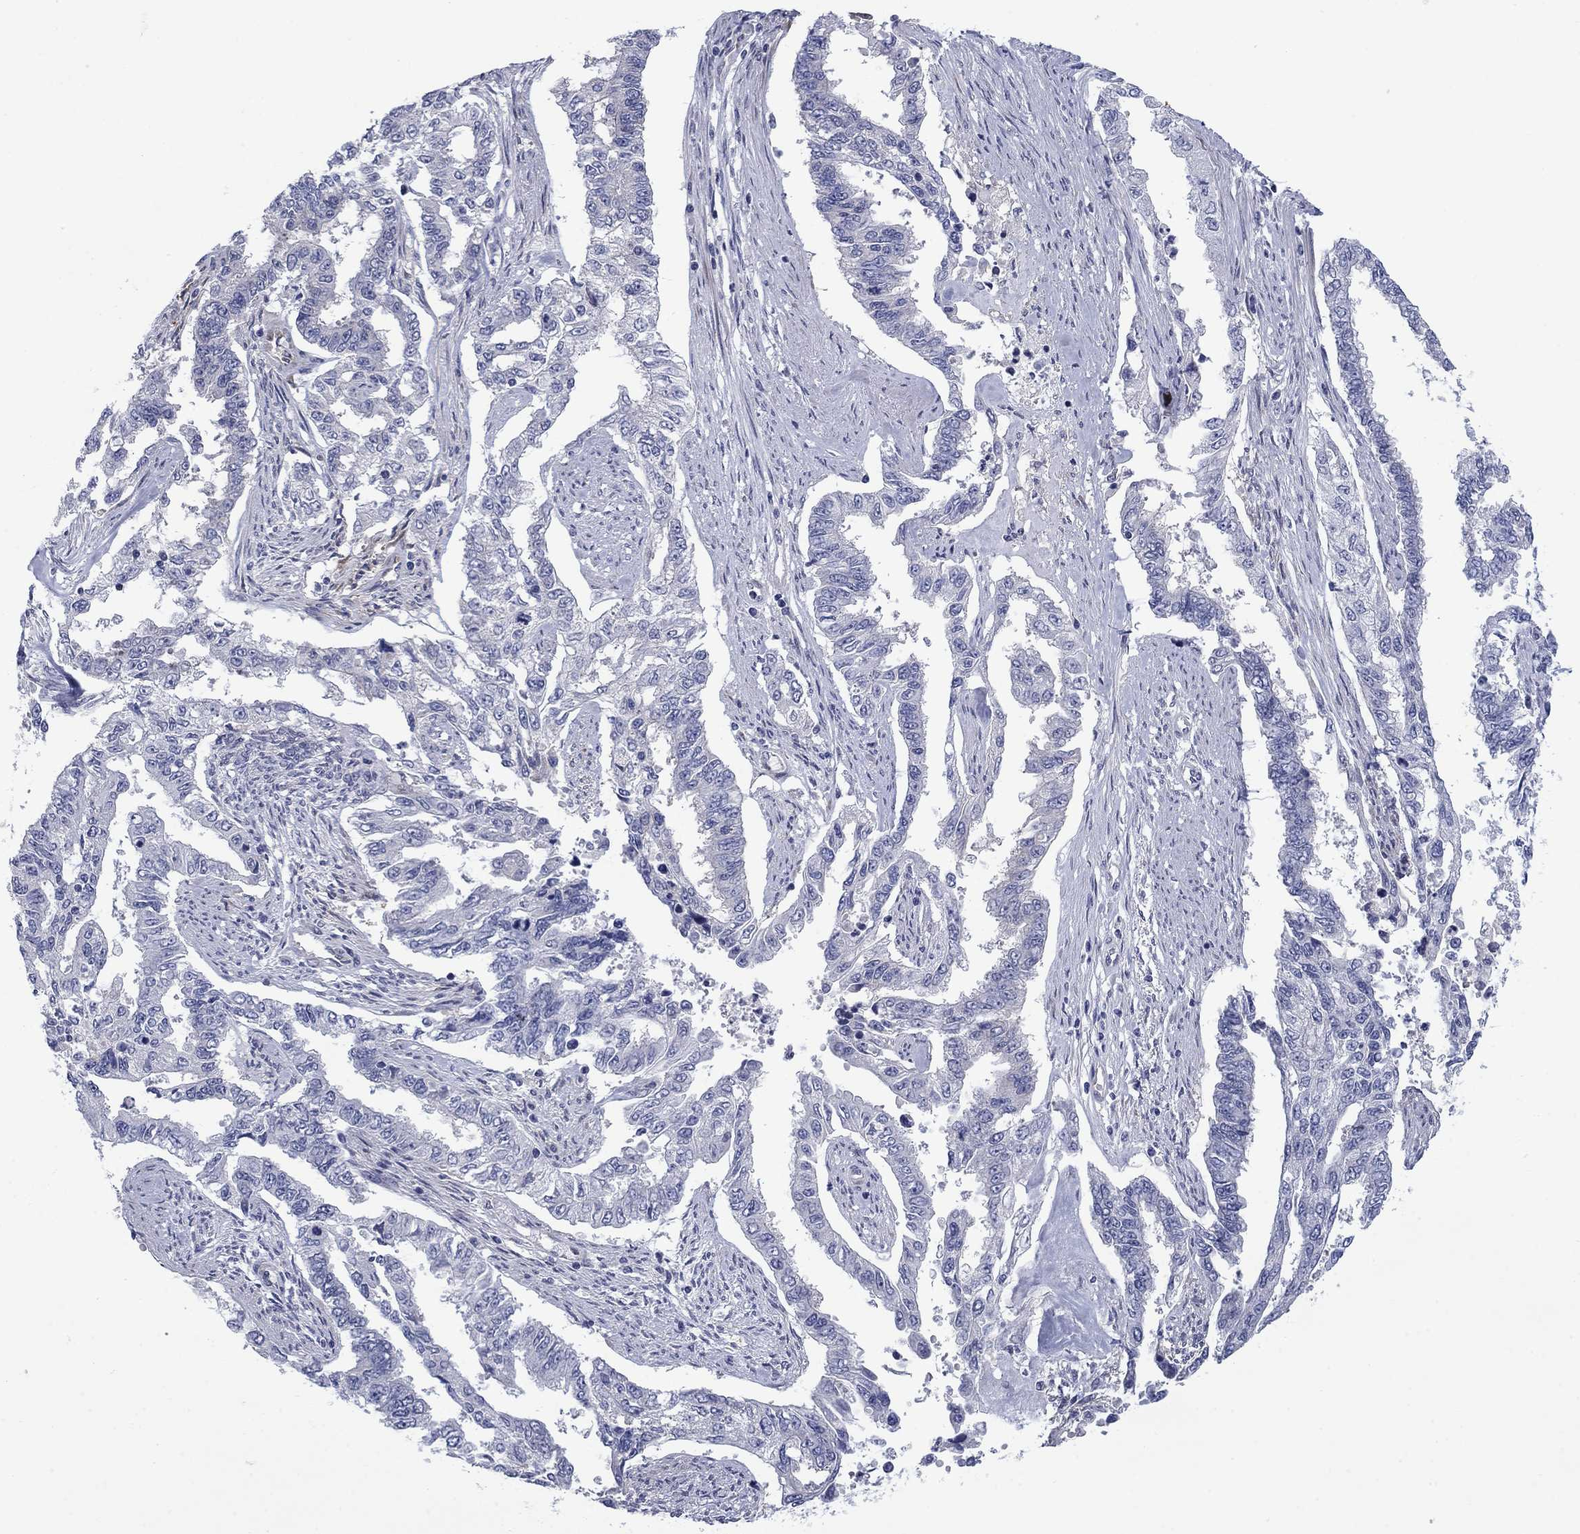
{"staining": {"intensity": "negative", "quantity": "none", "location": "none"}, "tissue": "endometrial cancer", "cell_type": "Tumor cells", "image_type": "cancer", "snomed": [{"axis": "morphology", "description": "Adenocarcinoma, NOS"}, {"axis": "topography", "description": "Uterus"}], "caption": "A high-resolution image shows immunohistochemistry staining of endometrial adenocarcinoma, which reveals no significant positivity in tumor cells.", "gene": "FXR1", "patient": {"sex": "female", "age": 59}}